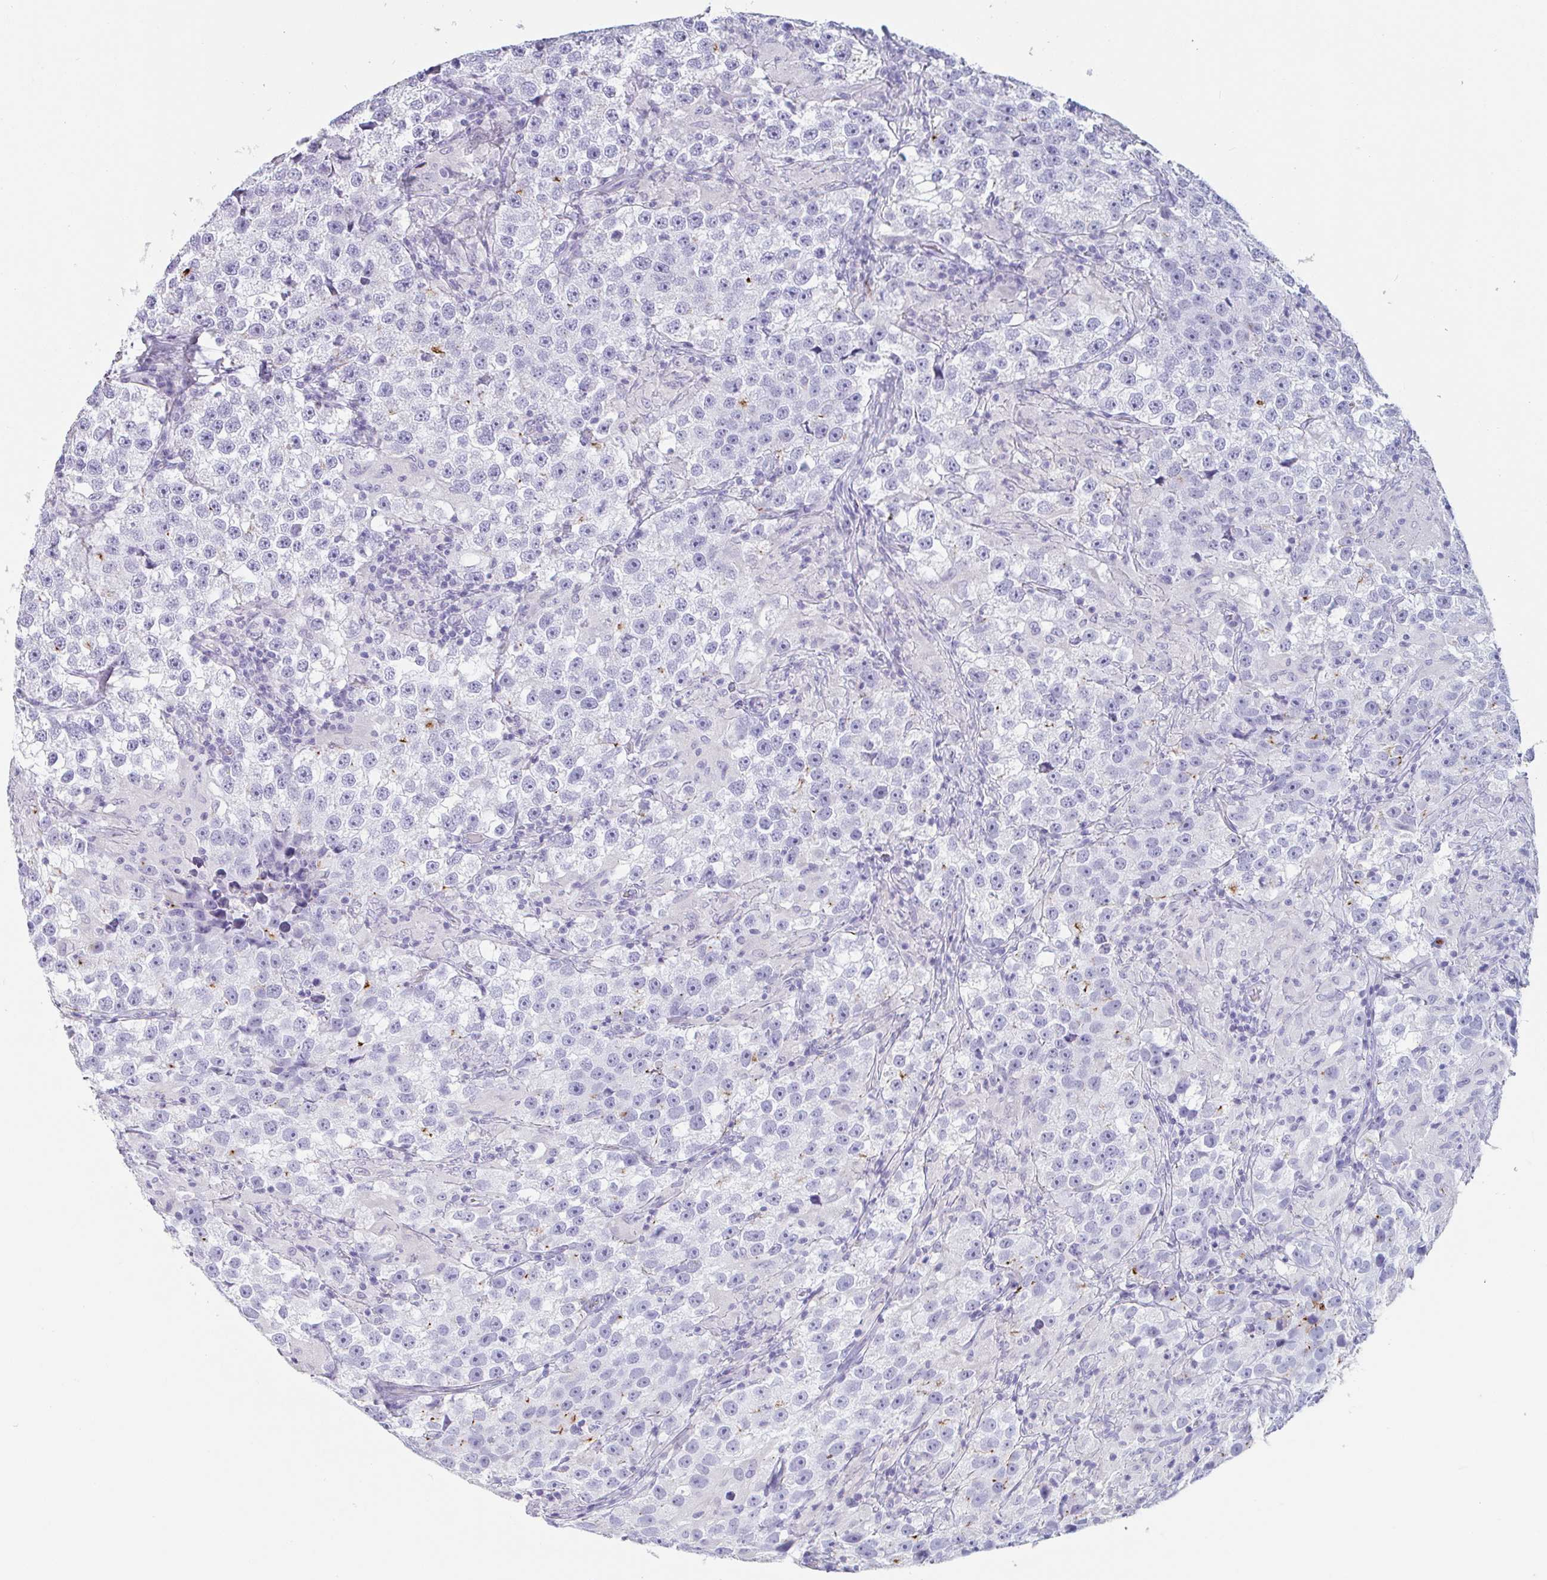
{"staining": {"intensity": "negative", "quantity": "none", "location": "none"}, "tissue": "testis cancer", "cell_type": "Tumor cells", "image_type": "cancer", "snomed": [{"axis": "morphology", "description": "Seminoma, NOS"}, {"axis": "topography", "description": "Testis"}], "caption": "This image is of testis seminoma stained with immunohistochemistry to label a protein in brown with the nuclei are counter-stained blue. There is no staining in tumor cells.", "gene": "EMC4", "patient": {"sex": "male", "age": 46}}